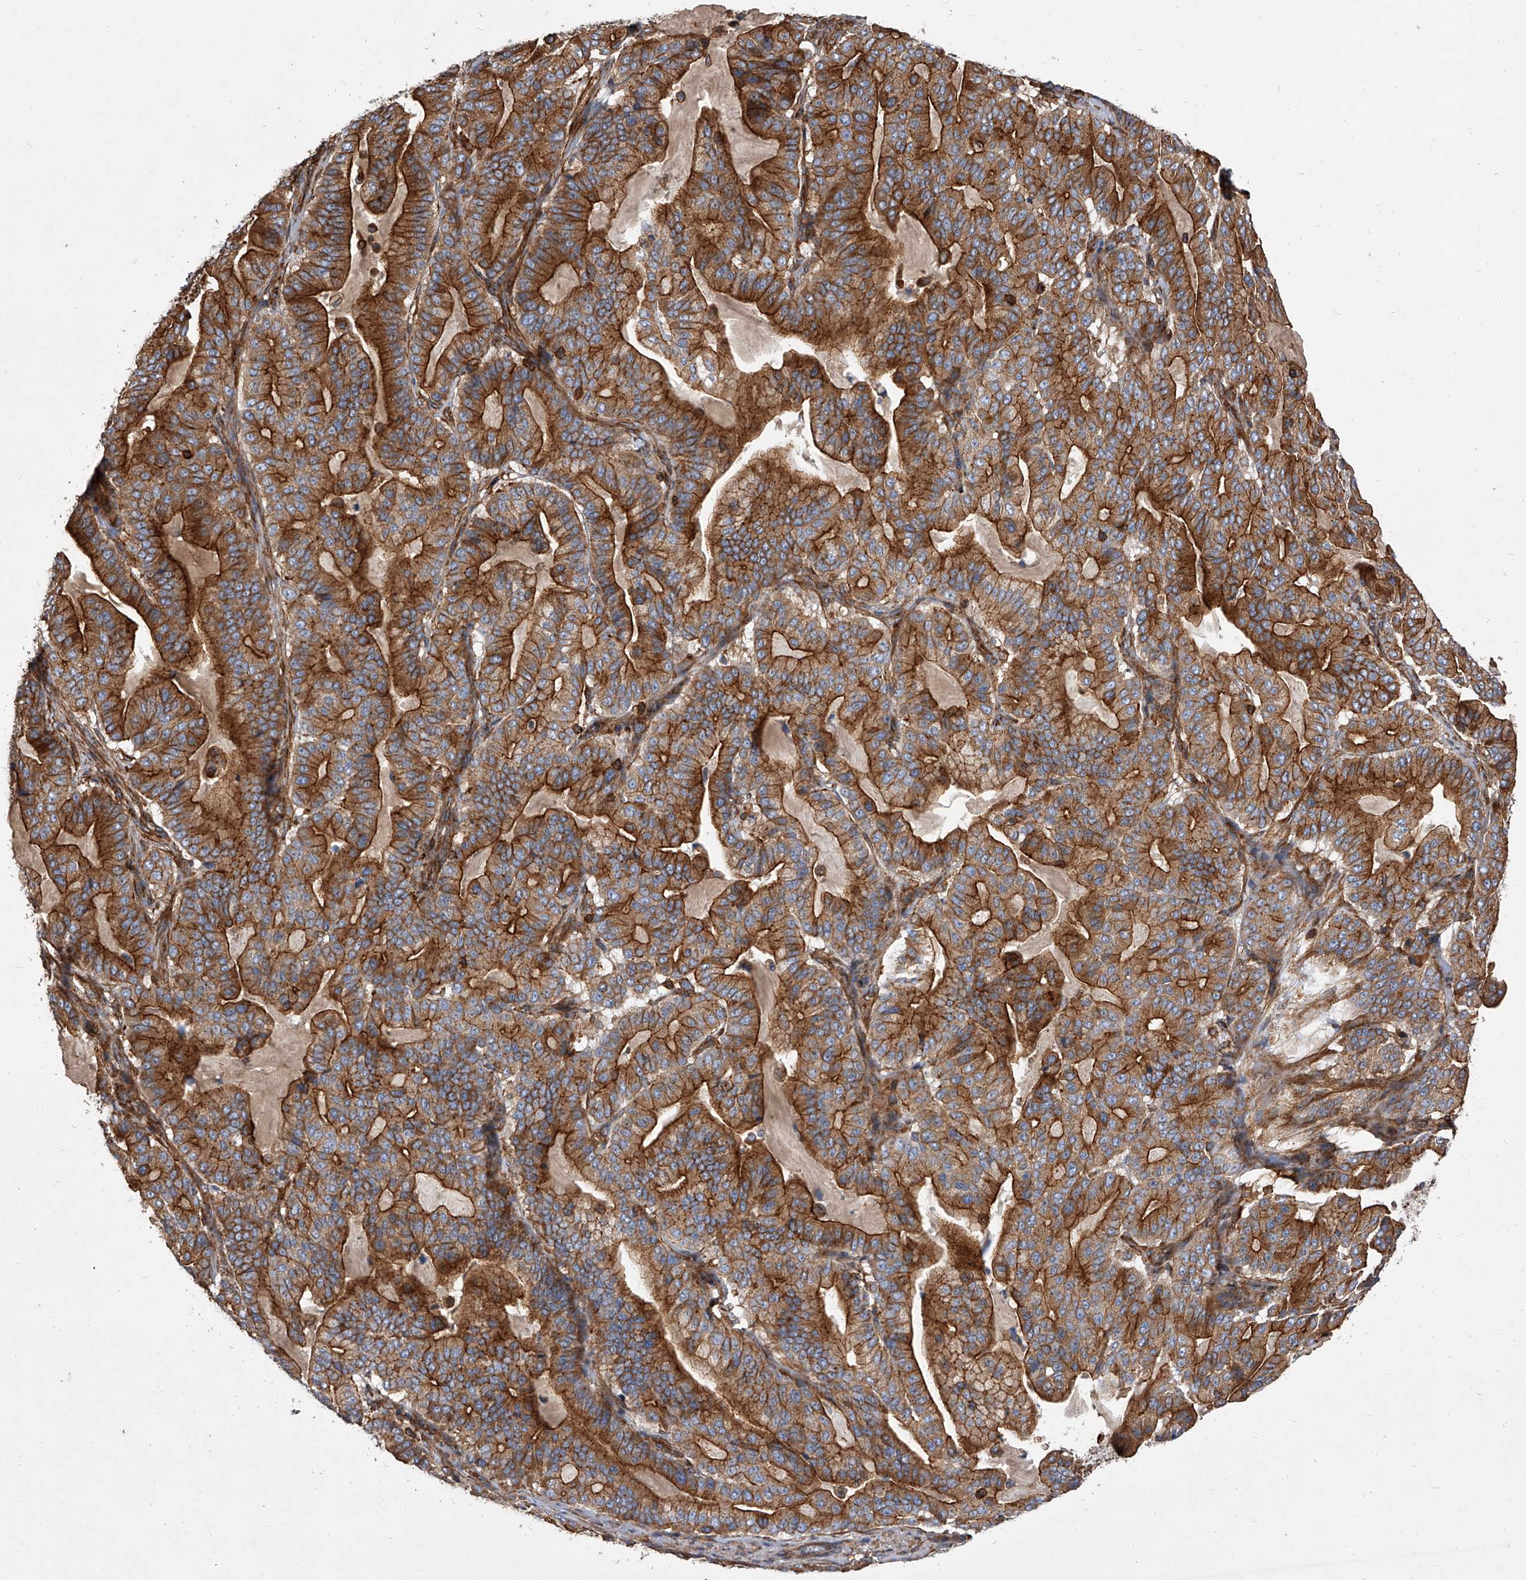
{"staining": {"intensity": "strong", "quantity": ">75%", "location": "cytoplasmic/membranous"}, "tissue": "pancreatic cancer", "cell_type": "Tumor cells", "image_type": "cancer", "snomed": [{"axis": "morphology", "description": "Adenocarcinoma, NOS"}, {"axis": "topography", "description": "Pancreas"}], "caption": "Pancreatic cancer stained with IHC demonstrates strong cytoplasmic/membranous staining in about >75% of tumor cells.", "gene": "PISD", "patient": {"sex": "male", "age": 63}}